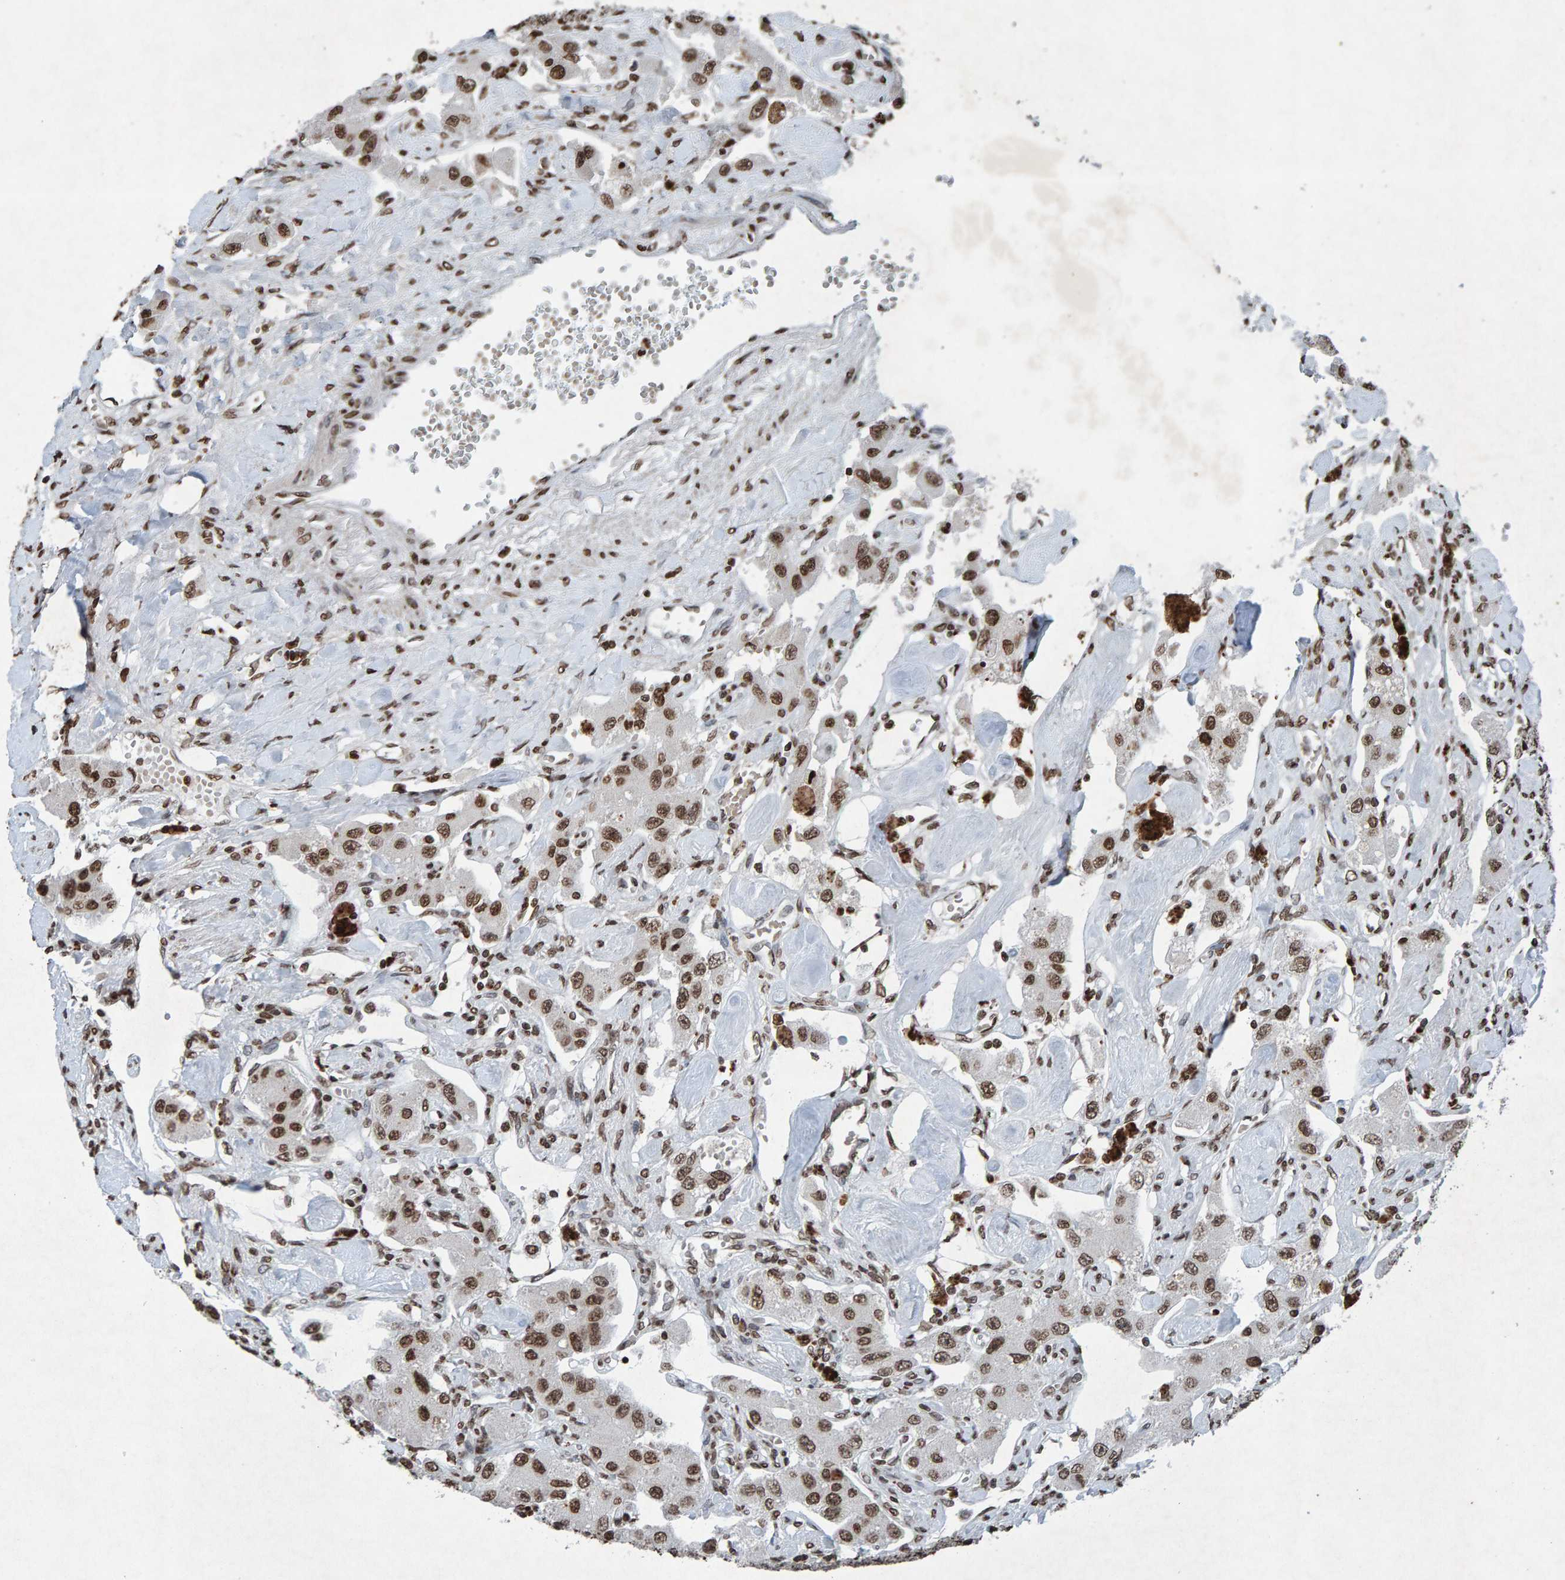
{"staining": {"intensity": "moderate", "quantity": ">75%", "location": "nuclear"}, "tissue": "carcinoid", "cell_type": "Tumor cells", "image_type": "cancer", "snomed": [{"axis": "morphology", "description": "Carcinoid, malignant, NOS"}, {"axis": "topography", "description": "Pancreas"}], "caption": "This is a micrograph of immunohistochemistry (IHC) staining of carcinoid, which shows moderate positivity in the nuclear of tumor cells.", "gene": "H2AZ1", "patient": {"sex": "male", "age": 41}}